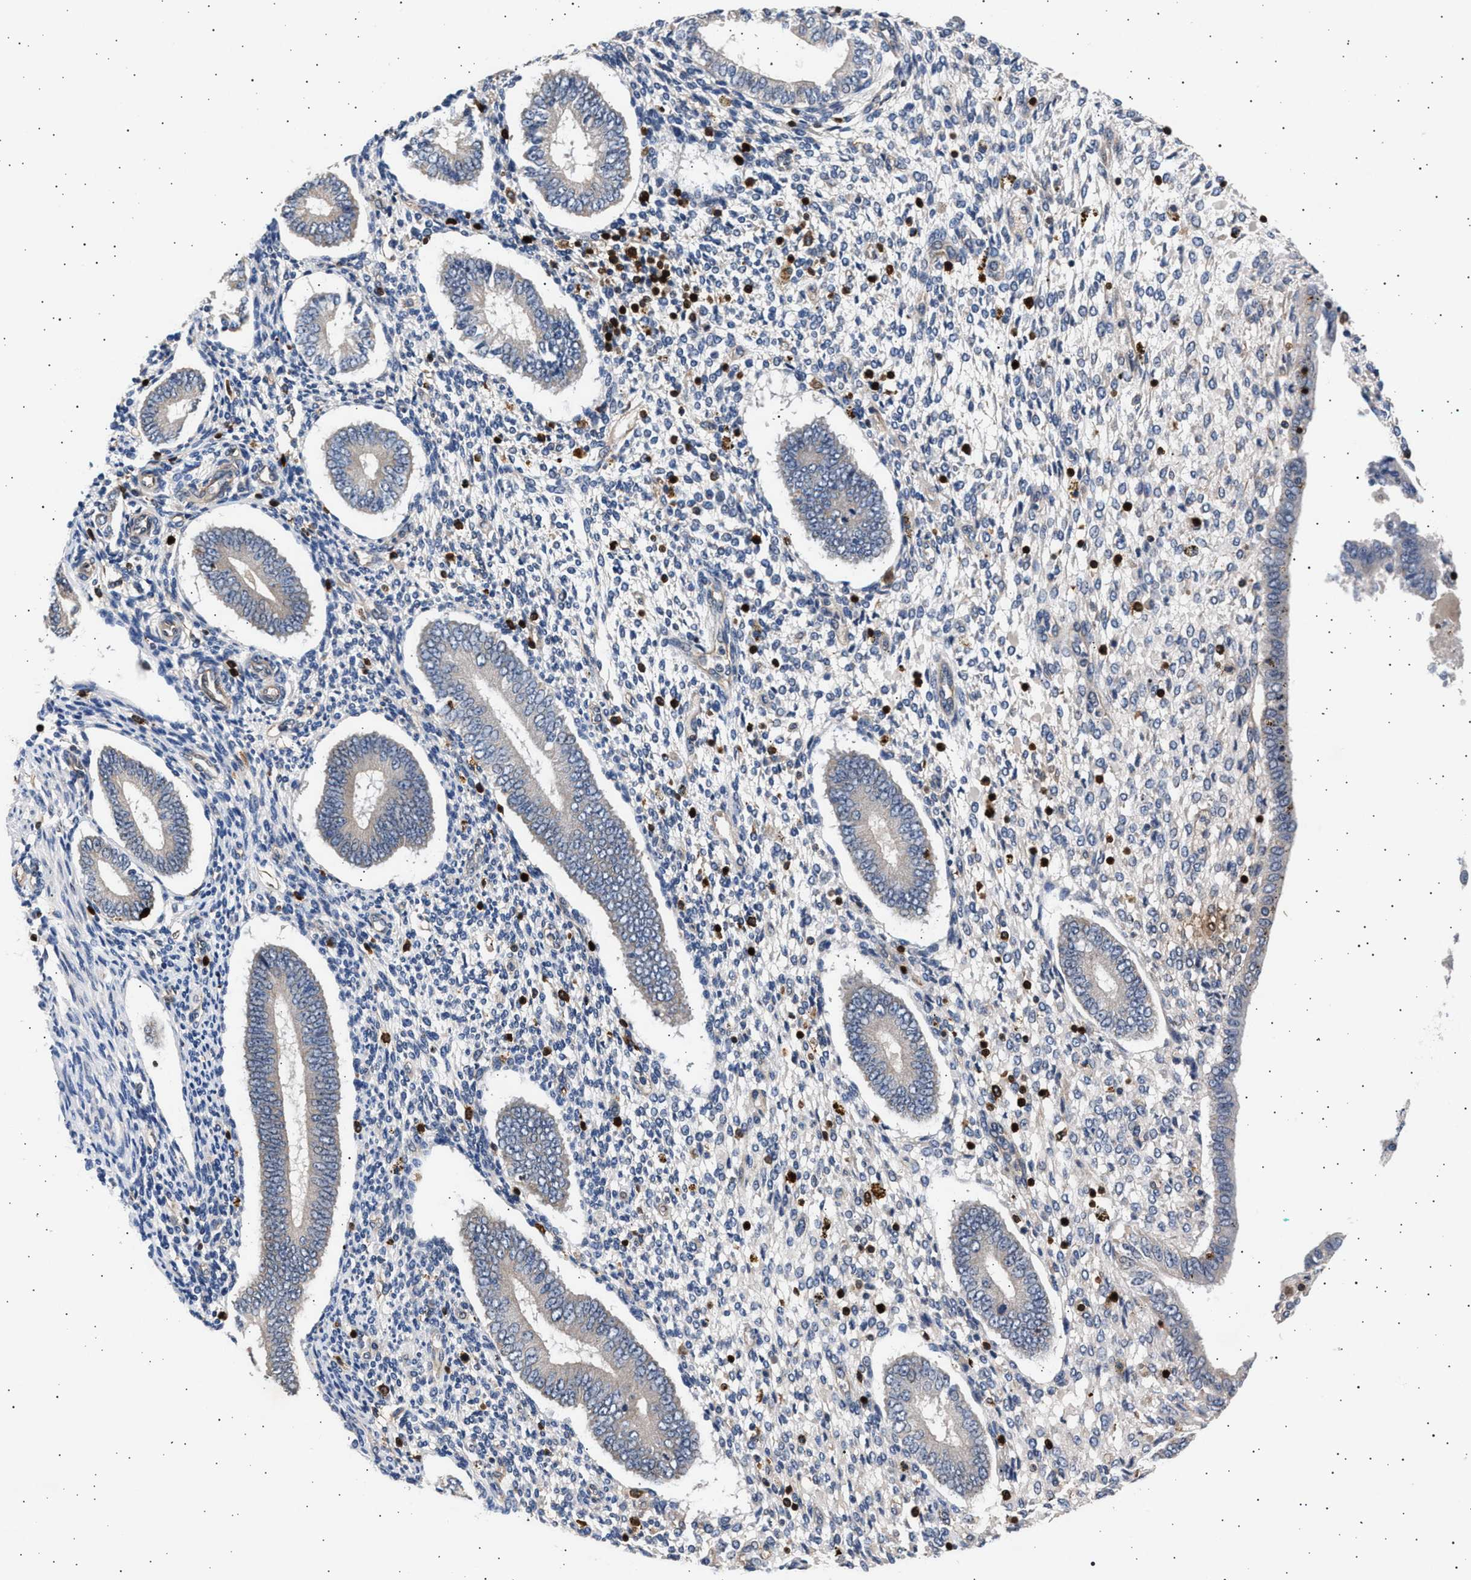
{"staining": {"intensity": "negative", "quantity": "none", "location": "none"}, "tissue": "endometrium", "cell_type": "Cells in endometrial stroma", "image_type": "normal", "snomed": [{"axis": "morphology", "description": "Normal tissue, NOS"}, {"axis": "topography", "description": "Endometrium"}], "caption": "An immunohistochemistry (IHC) image of unremarkable endometrium is shown. There is no staining in cells in endometrial stroma of endometrium.", "gene": "GRAP2", "patient": {"sex": "female", "age": 42}}